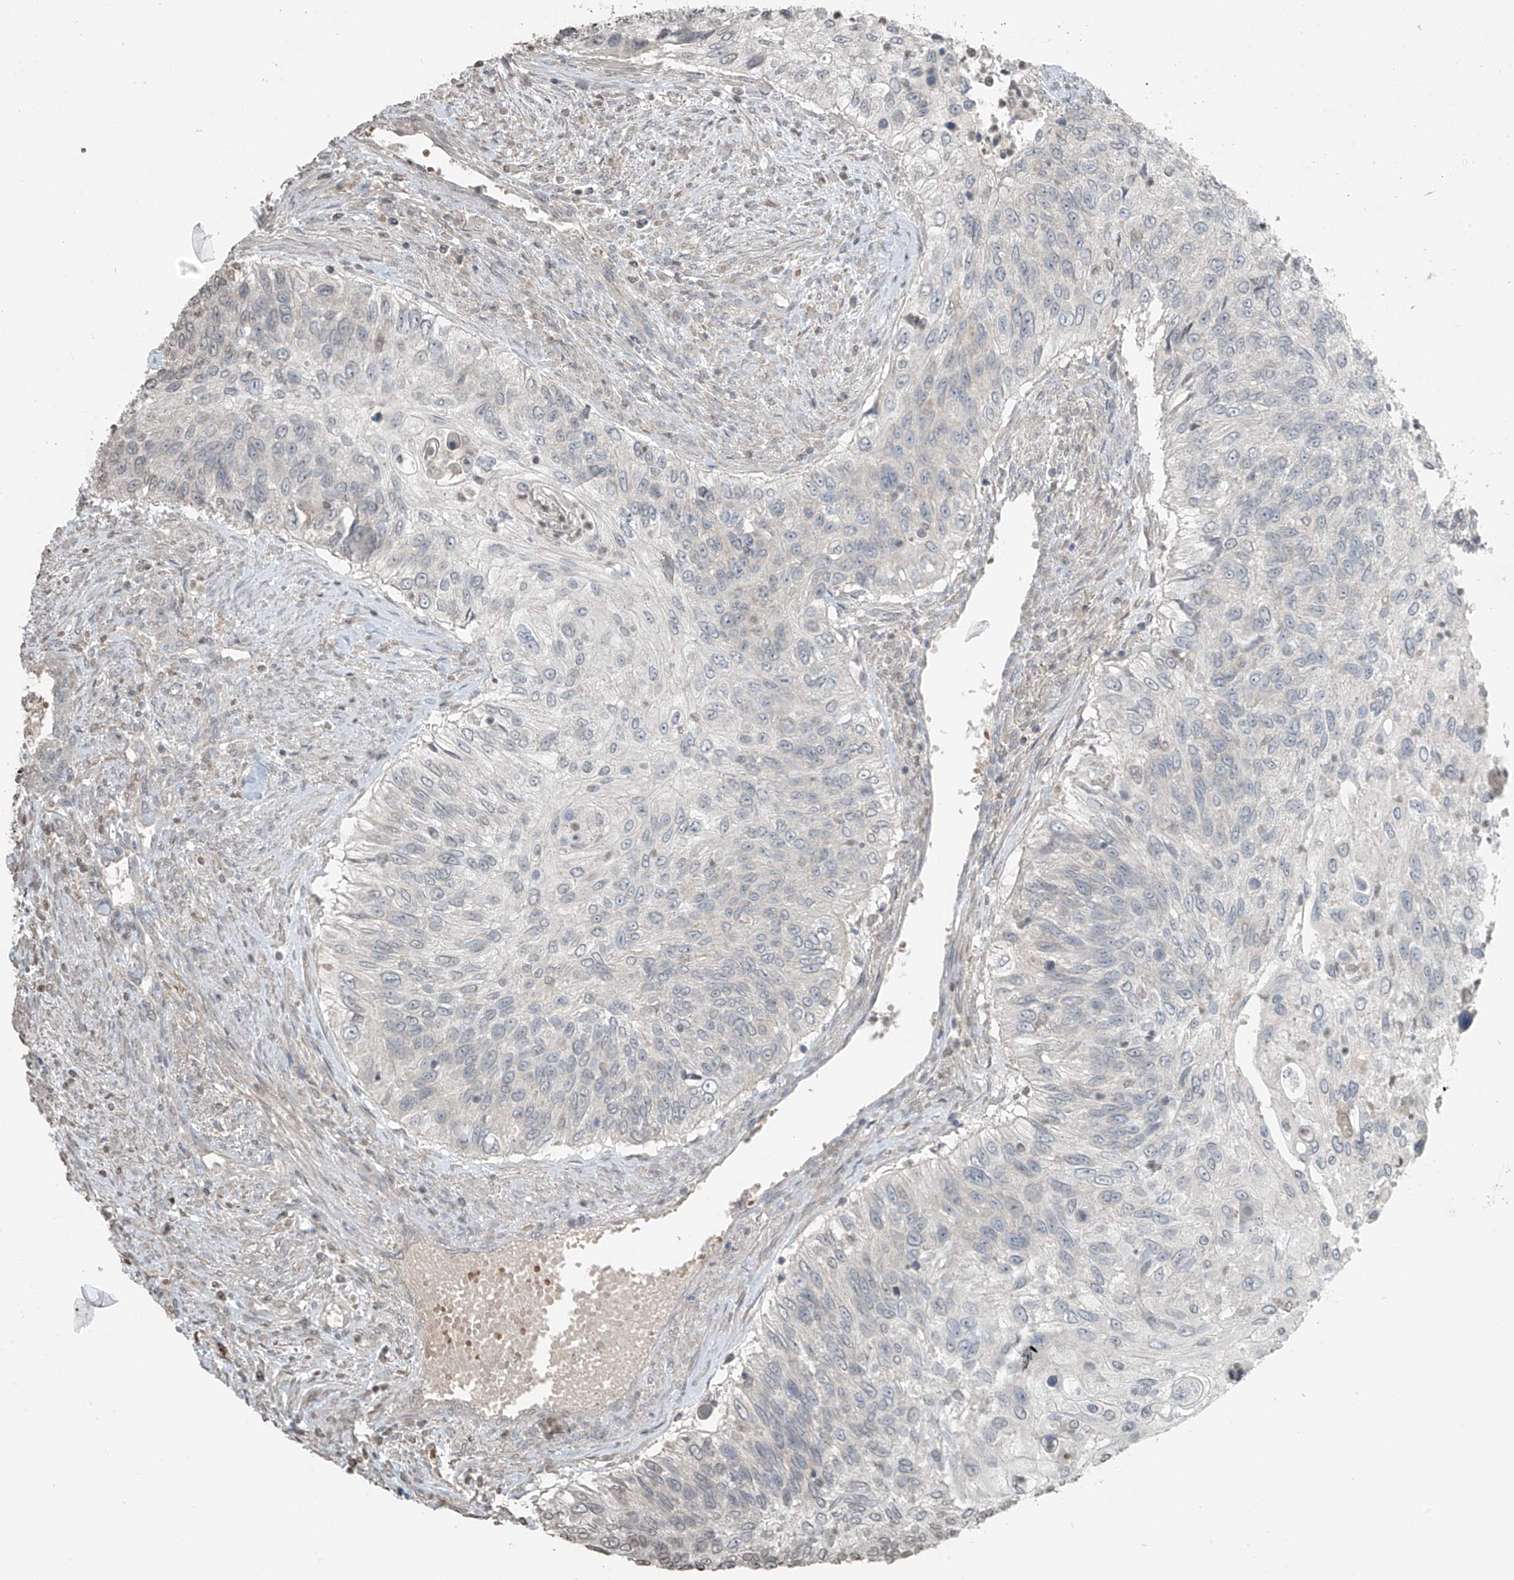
{"staining": {"intensity": "negative", "quantity": "none", "location": "none"}, "tissue": "urothelial cancer", "cell_type": "Tumor cells", "image_type": "cancer", "snomed": [{"axis": "morphology", "description": "Urothelial carcinoma, High grade"}, {"axis": "topography", "description": "Urinary bladder"}], "caption": "Micrograph shows no protein expression in tumor cells of high-grade urothelial carcinoma tissue.", "gene": "HOXA11", "patient": {"sex": "female", "age": 60}}